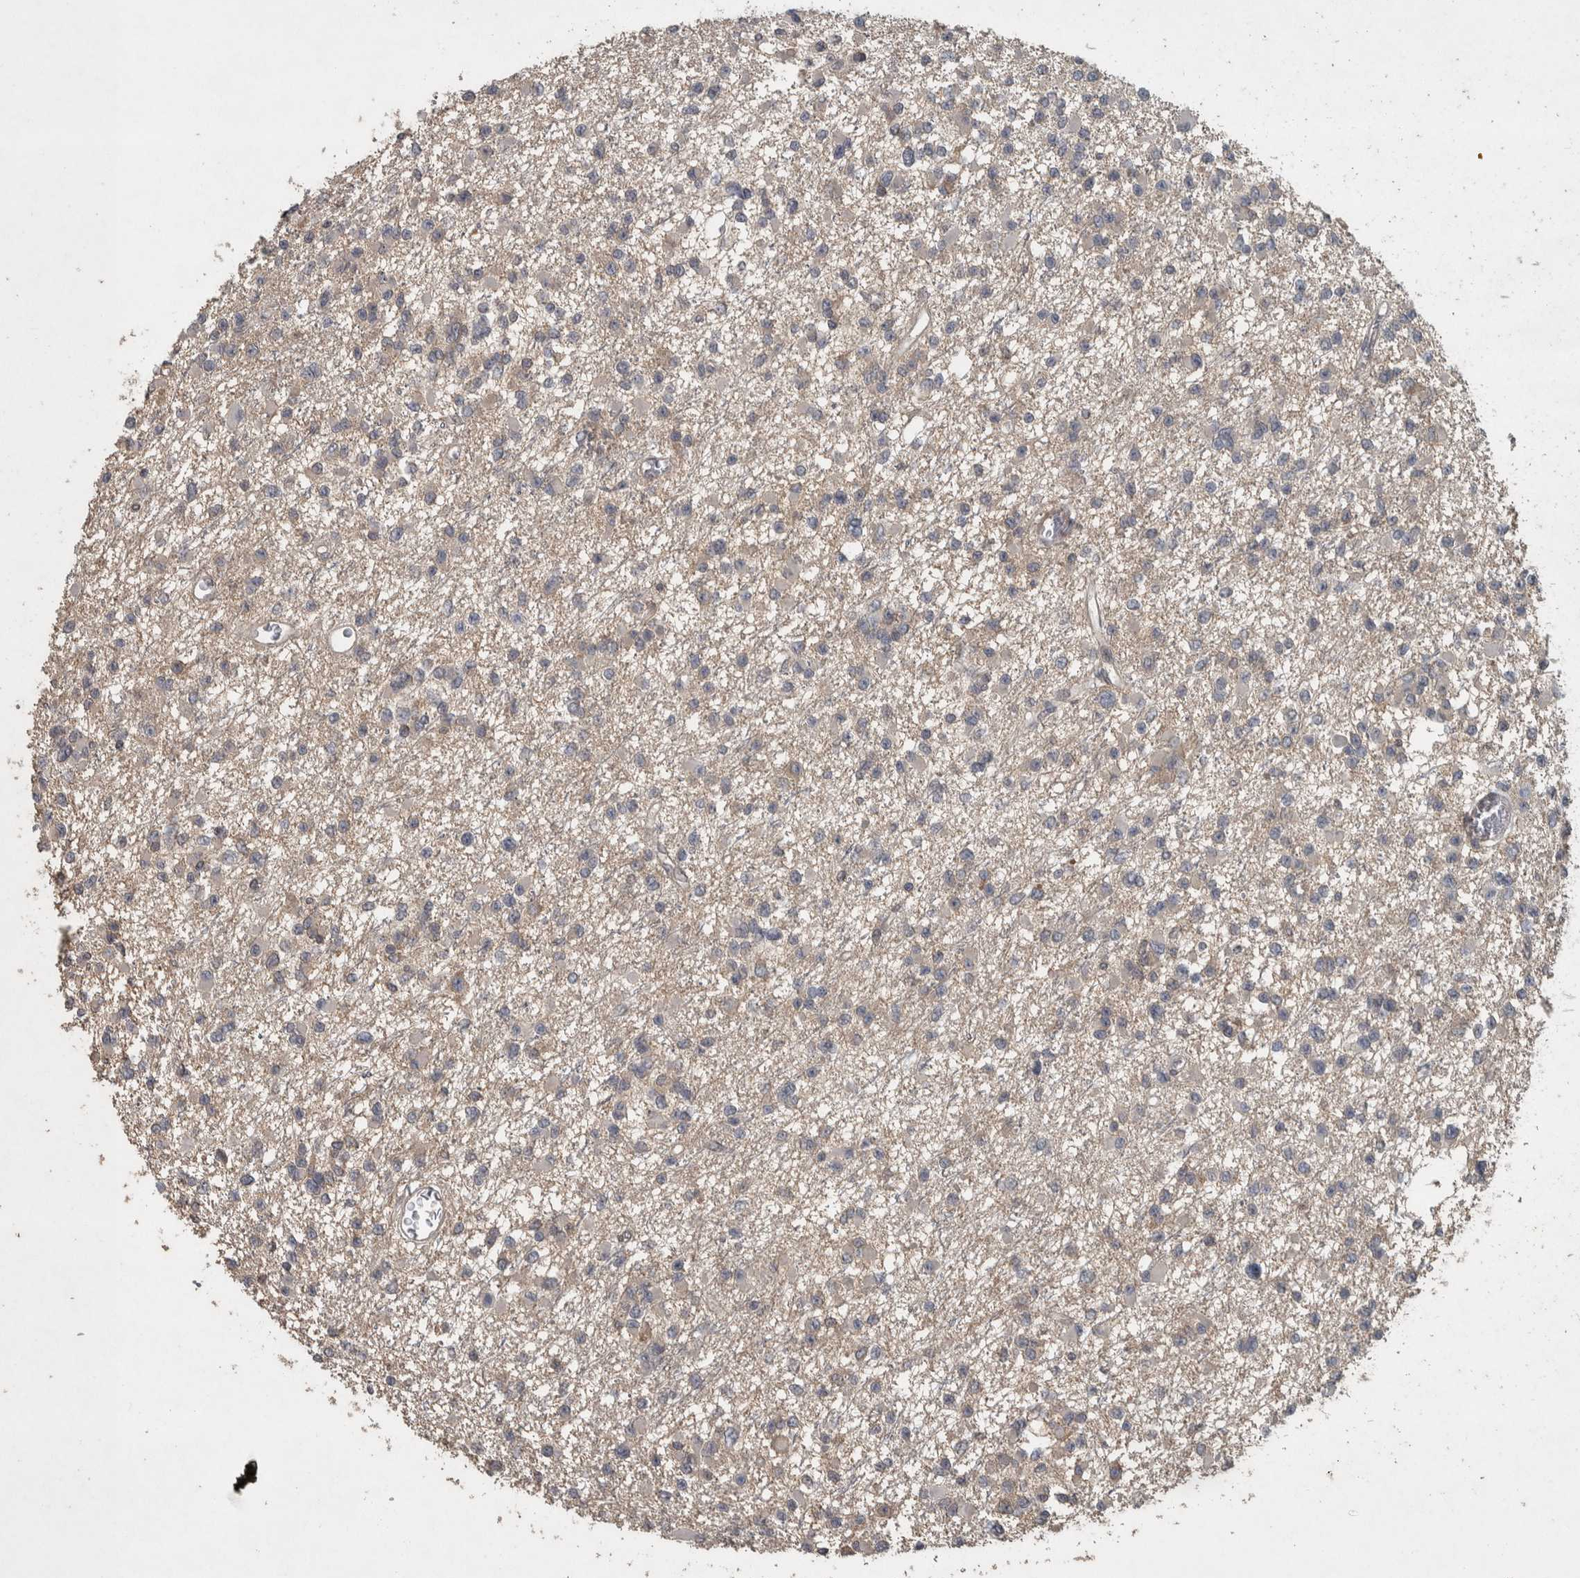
{"staining": {"intensity": "negative", "quantity": "none", "location": "none"}, "tissue": "glioma", "cell_type": "Tumor cells", "image_type": "cancer", "snomed": [{"axis": "morphology", "description": "Glioma, malignant, Low grade"}, {"axis": "topography", "description": "Brain"}], "caption": "Tumor cells are negative for protein expression in human glioma.", "gene": "ERAL1", "patient": {"sex": "female", "age": 22}}